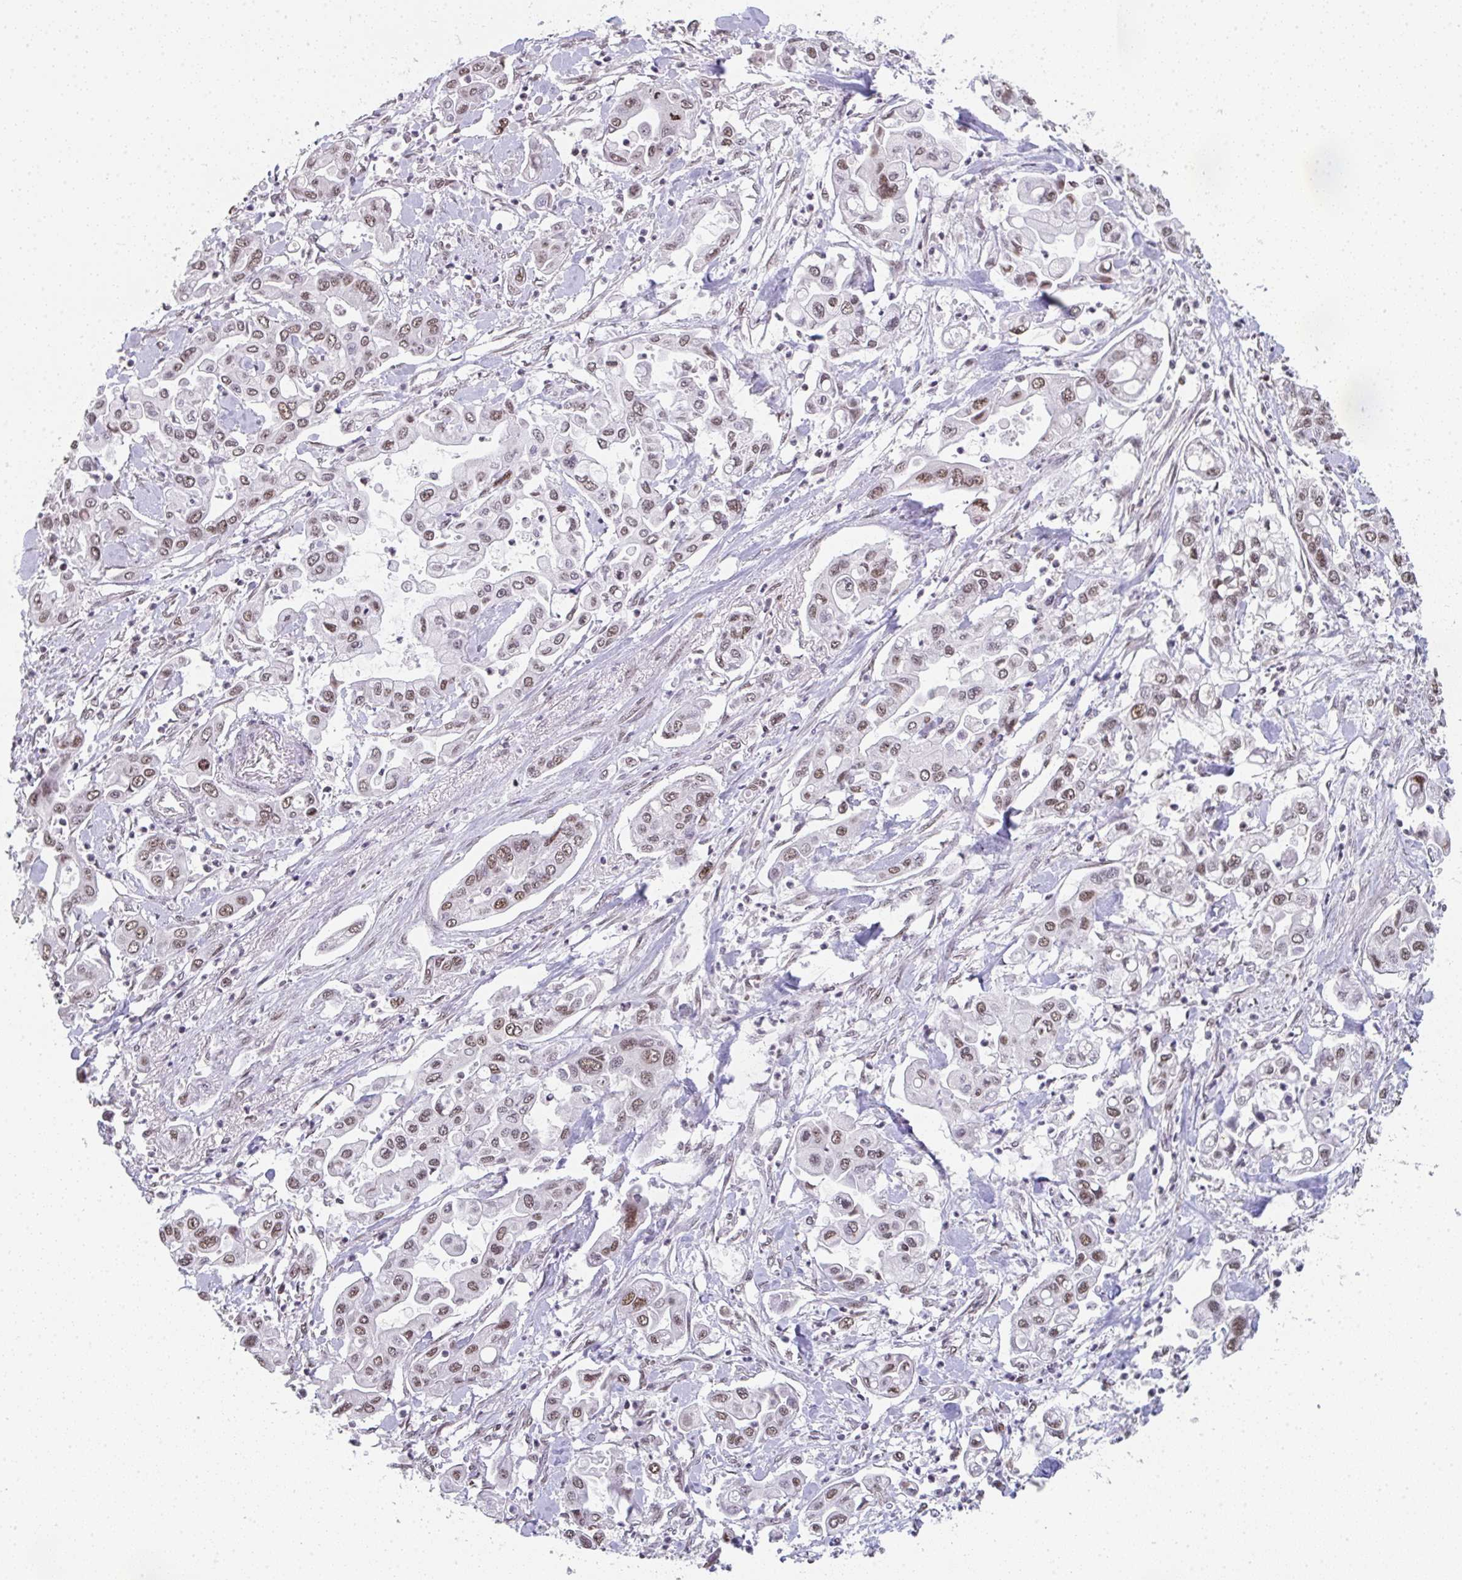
{"staining": {"intensity": "moderate", "quantity": ">75%", "location": "nuclear"}, "tissue": "pancreatic cancer", "cell_type": "Tumor cells", "image_type": "cancer", "snomed": [{"axis": "morphology", "description": "Adenocarcinoma, NOS"}, {"axis": "topography", "description": "Pancreas"}], "caption": "An IHC photomicrograph of tumor tissue is shown. Protein staining in brown labels moderate nuclear positivity in adenocarcinoma (pancreatic) within tumor cells.", "gene": "DKC1", "patient": {"sex": "male", "age": 62}}